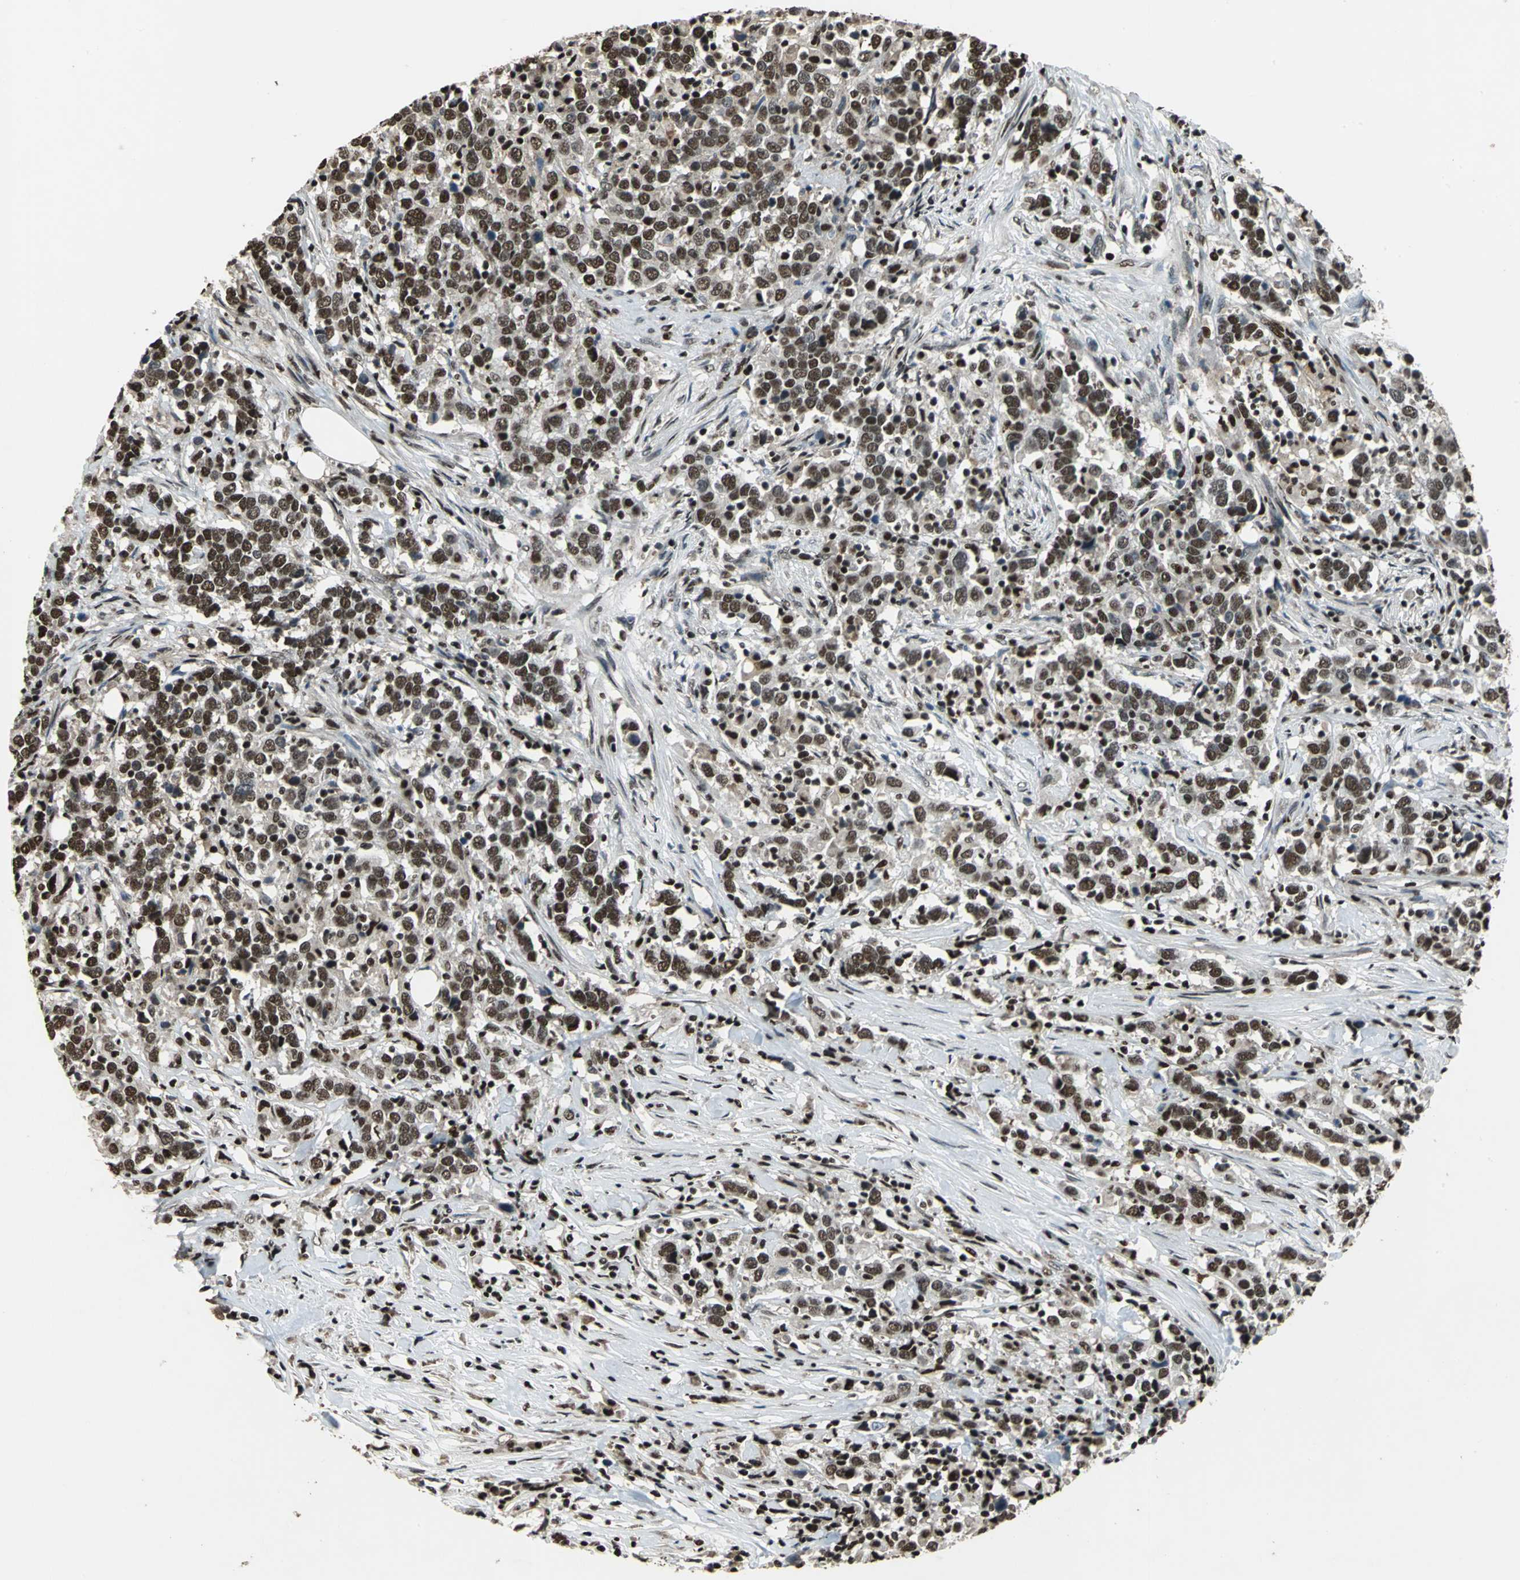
{"staining": {"intensity": "moderate", "quantity": ">75%", "location": "cytoplasmic/membranous,nuclear"}, "tissue": "urothelial cancer", "cell_type": "Tumor cells", "image_type": "cancer", "snomed": [{"axis": "morphology", "description": "Urothelial carcinoma, High grade"}, {"axis": "topography", "description": "Urinary bladder"}], "caption": "IHC photomicrograph of neoplastic tissue: urothelial cancer stained using immunohistochemistry shows medium levels of moderate protein expression localized specifically in the cytoplasmic/membranous and nuclear of tumor cells, appearing as a cytoplasmic/membranous and nuclear brown color.", "gene": "ANP32A", "patient": {"sex": "male", "age": 61}}